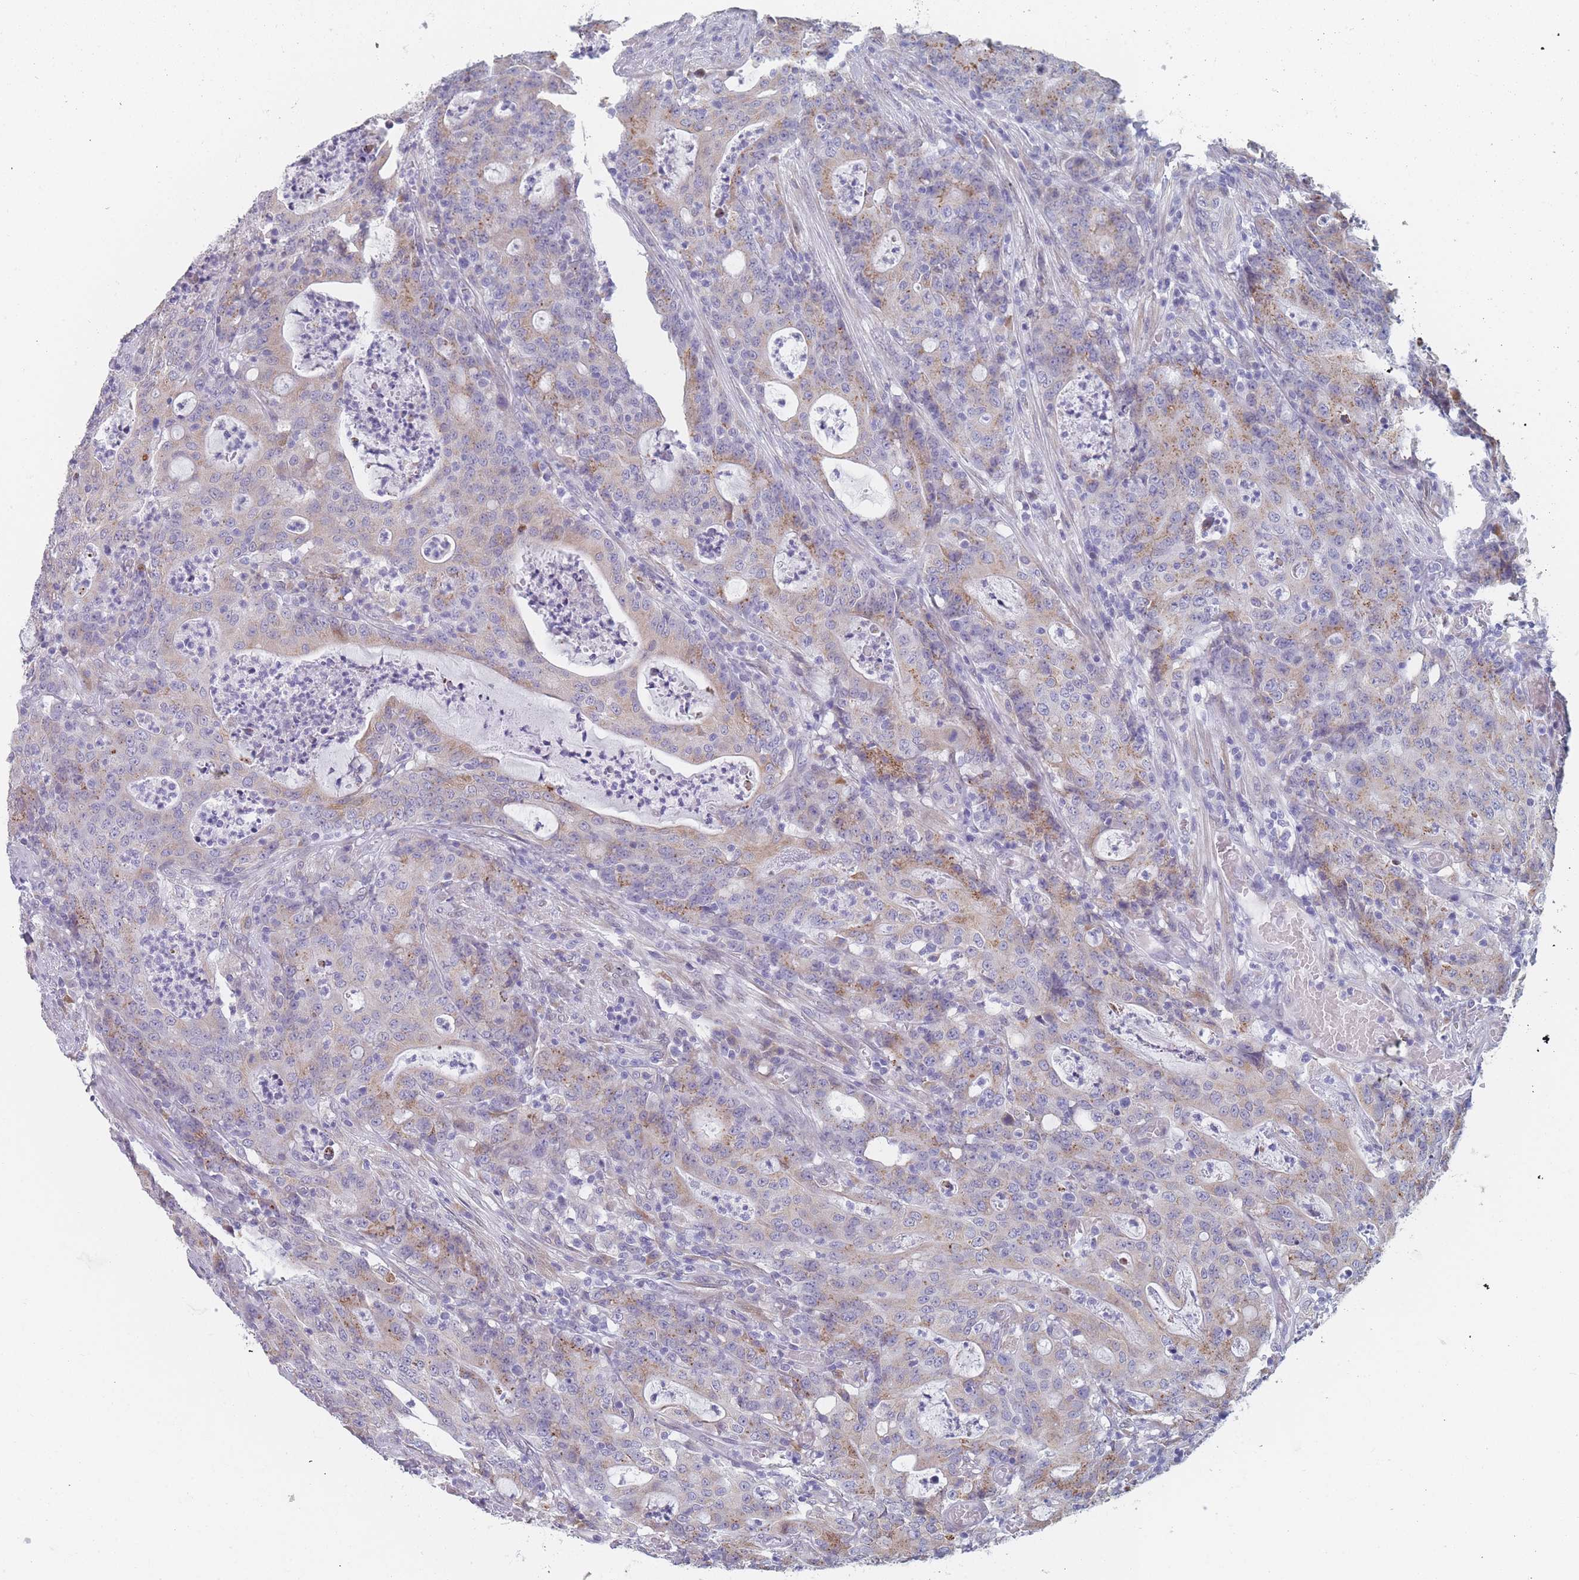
{"staining": {"intensity": "moderate", "quantity": "<25%", "location": "cytoplasmic/membranous"}, "tissue": "colorectal cancer", "cell_type": "Tumor cells", "image_type": "cancer", "snomed": [{"axis": "morphology", "description": "Adenocarcinoma, NOS"}, {"axis": "topography", "description": "Colon"}], "caption": "This image exhibits colorectal cancer (adenocarcinoma) stained with IHC to label a protein in brown. The cytoplasmic/membranous of tumor cells show moderate positivity for the protein. Nuclei are counter-stained blue.", "gene": "TMED10", "patient": {"sex": "male", "age": 83}}